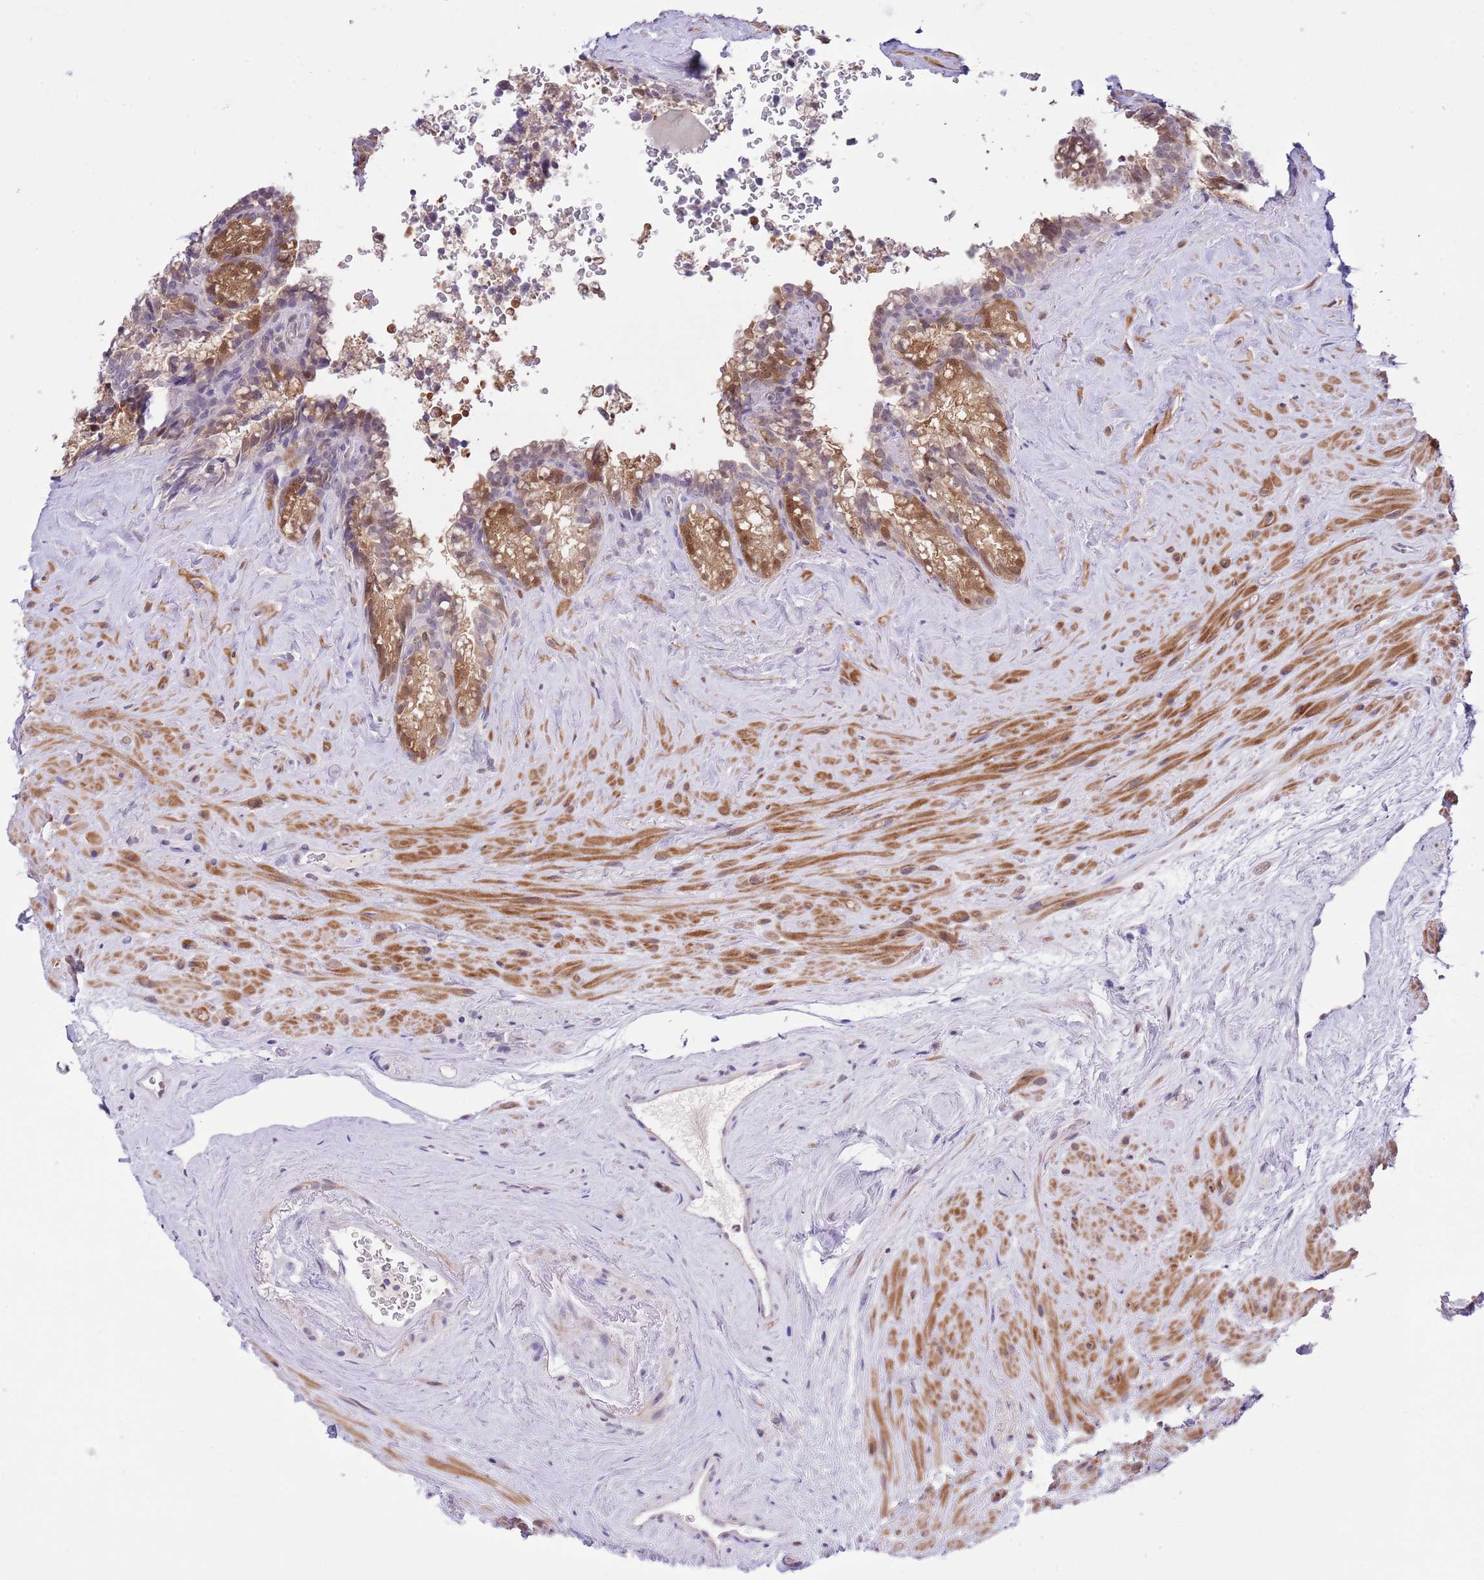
{"staining": {"intensity": "moderate", "quantity": ">75%", "location": "cytoplasmic/membranous"}, "tissue": "seminal vesicle", "cell_type": "Glandular cells", "image_type": "normal", "snomed": [{"axis": "morphology", "description": "Normal tissue, NOS"}, {"axis": "topography", "description": "Prostate"}, {"axis": "topography", "description": "Seminal veicle"}], "caption": "This photomicrograph reveals immunohistochemistry (IHC) staining of normal seminal vesicle, with medium moderate cytoplasmic/membranous positivity in approximately >75% of glandular cells.", "gene": "GALK2", "patient": {"sex": "male", "age": 79}}